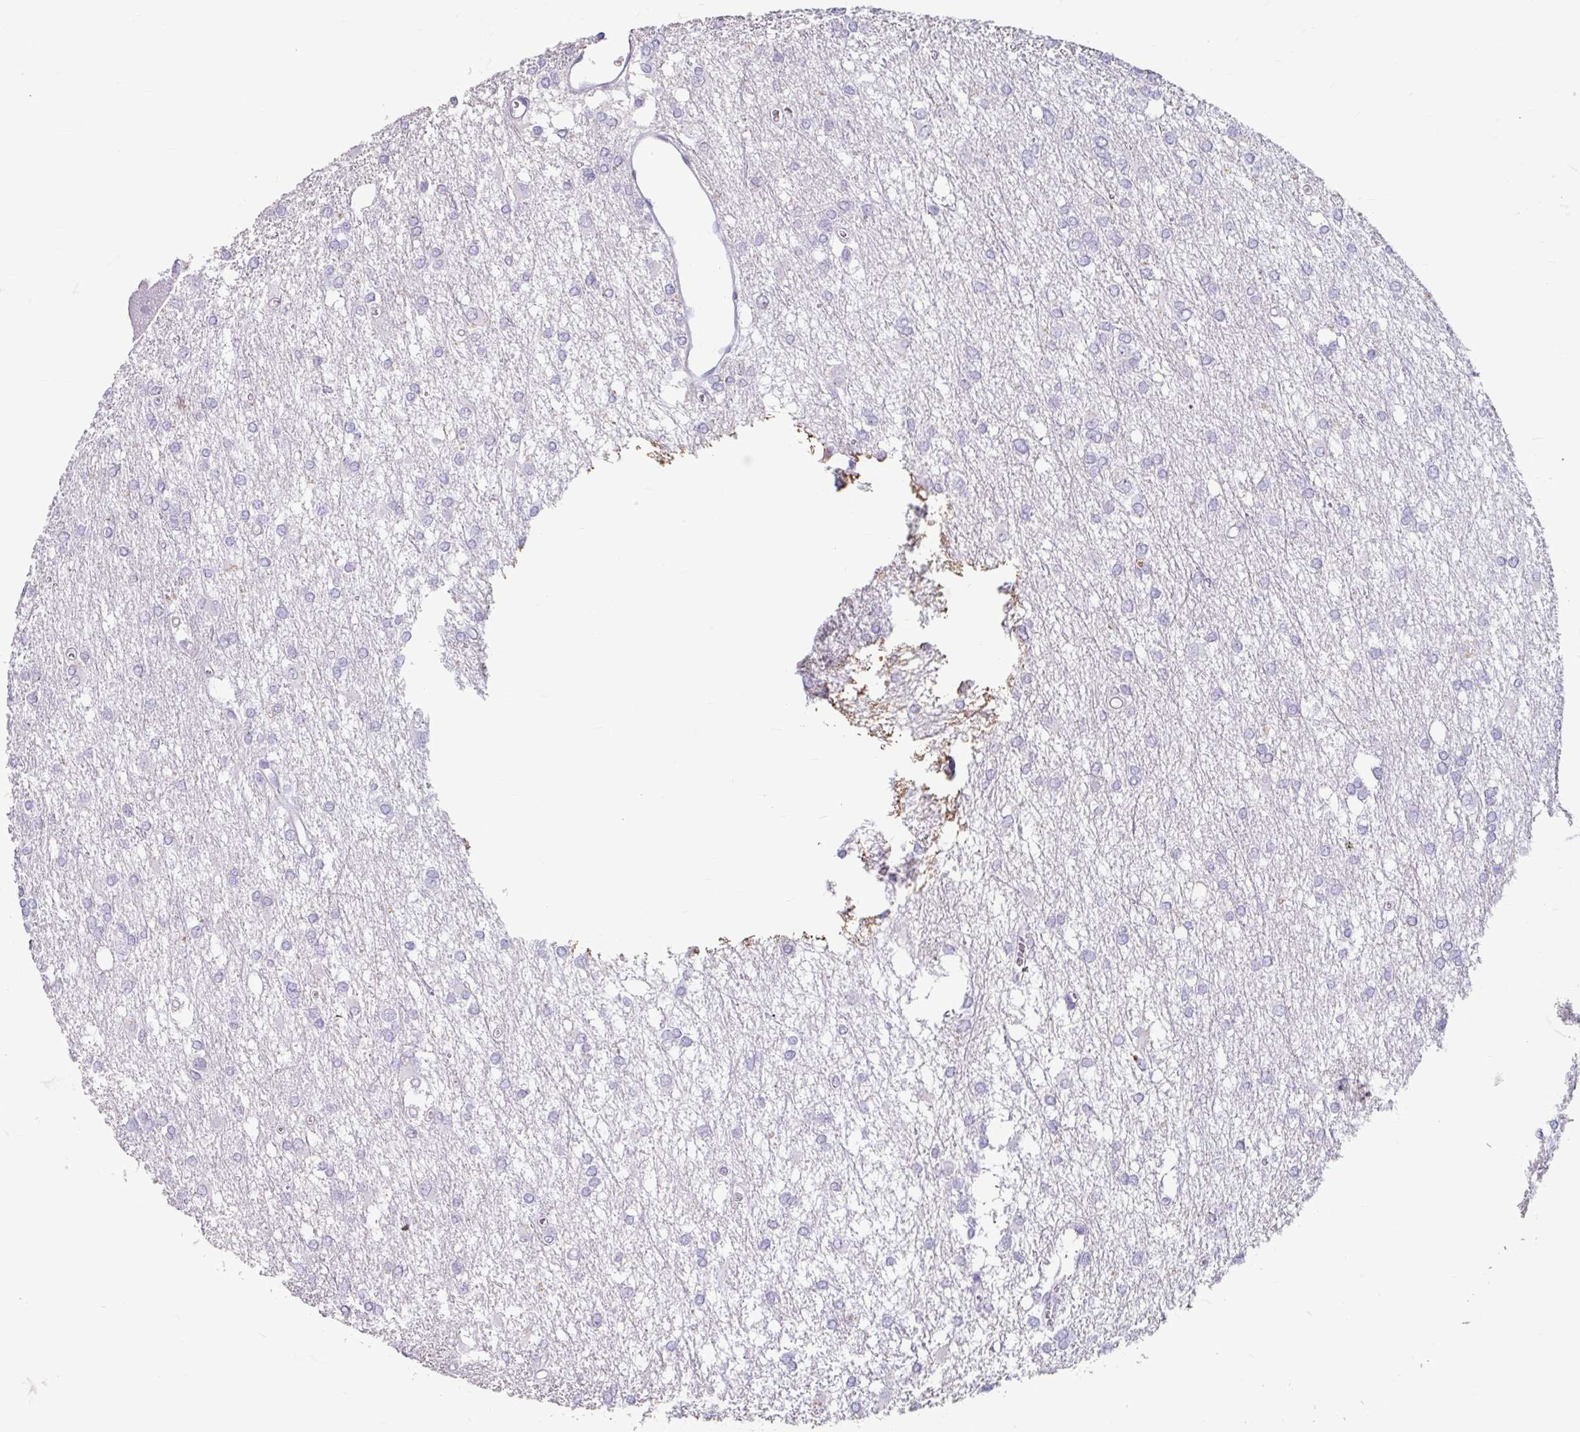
{"staining": {"intensity": "negative", "quantity": "none", "location": "none"}, "tissue": "glioma", "cell_type": "Tumor cells", "image_type": "cancer", "snomed": [{"axis": "morphology", "description": "Glioma, malignant, High grade"}, {"axis": "topography", "description": "Brain"}], "caption": "Immunohistochemical staining of malignant glioma (high-grade) shows no significant expression in tumor cells. The staining was performed using DAB (3,3'-diaminobenzidine) to visualize the protein expression in brown, while the nuclei were stained in blue with hematoxylin (Magnification: 20x).", "gene": "ANKRD1", "patient": {"sex": "male", "age": 48}}